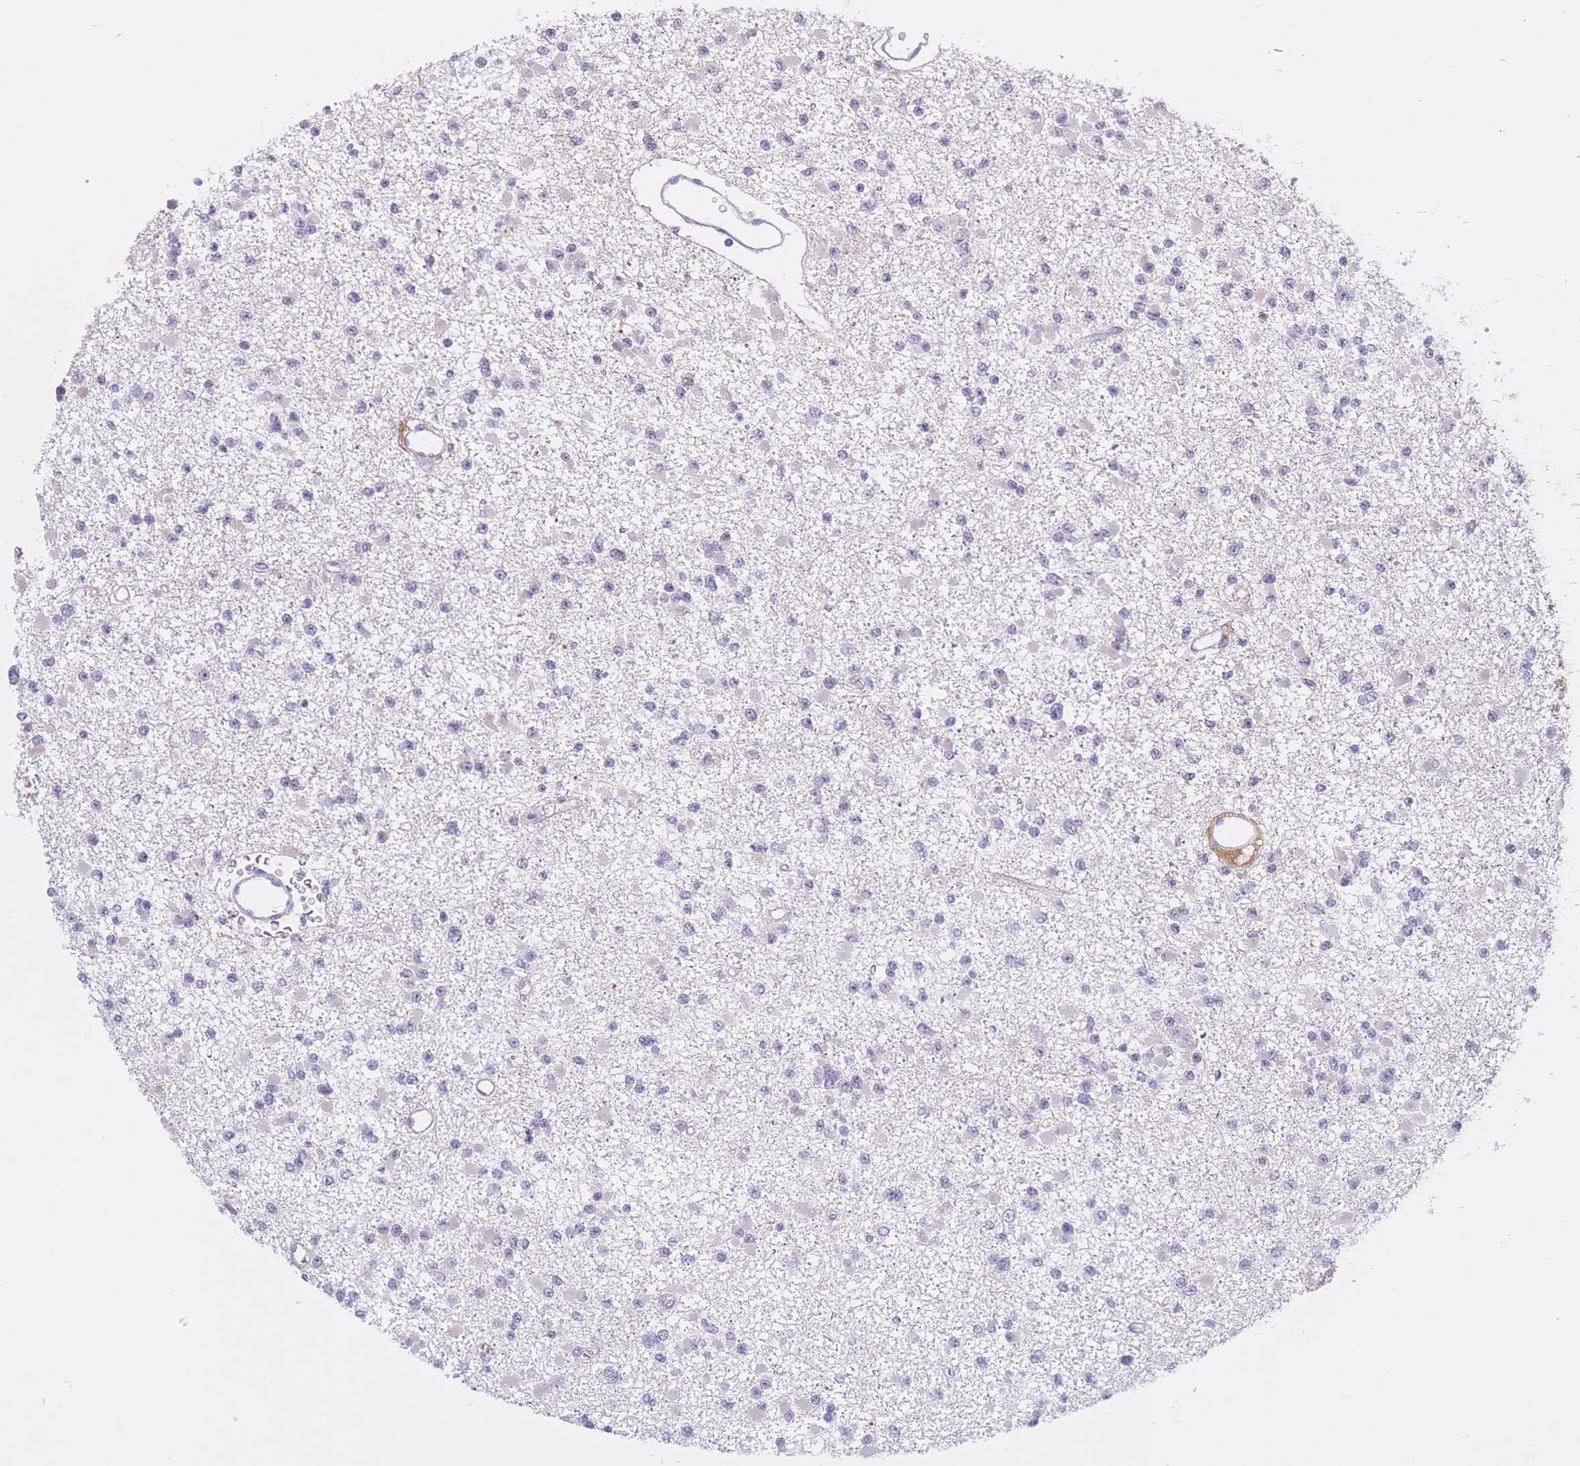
{"staining": {"intensity": "negative", "quantity": "none", "location": "none"}, "tissue": "glioma", "cell_type": "Tumor cells", "image_type": "cancer", "snomed": [{"axis": "morphology", "description": "Glioma, malignant, Low grade"}, {"axis": "topography", "description": "Brain"}], "caption": "Immunohistochemistry histopathology image of glioma stained for a protein (brown), which shows no positivity in tumor cells. Brightfield microscopy of immunohistochemistry (IHC) stained with DAB (brown) and hematoxylin (blue), captured at high magnification.", "gene": "BOP1", "patient": {"sex": "female", "age": 22}}